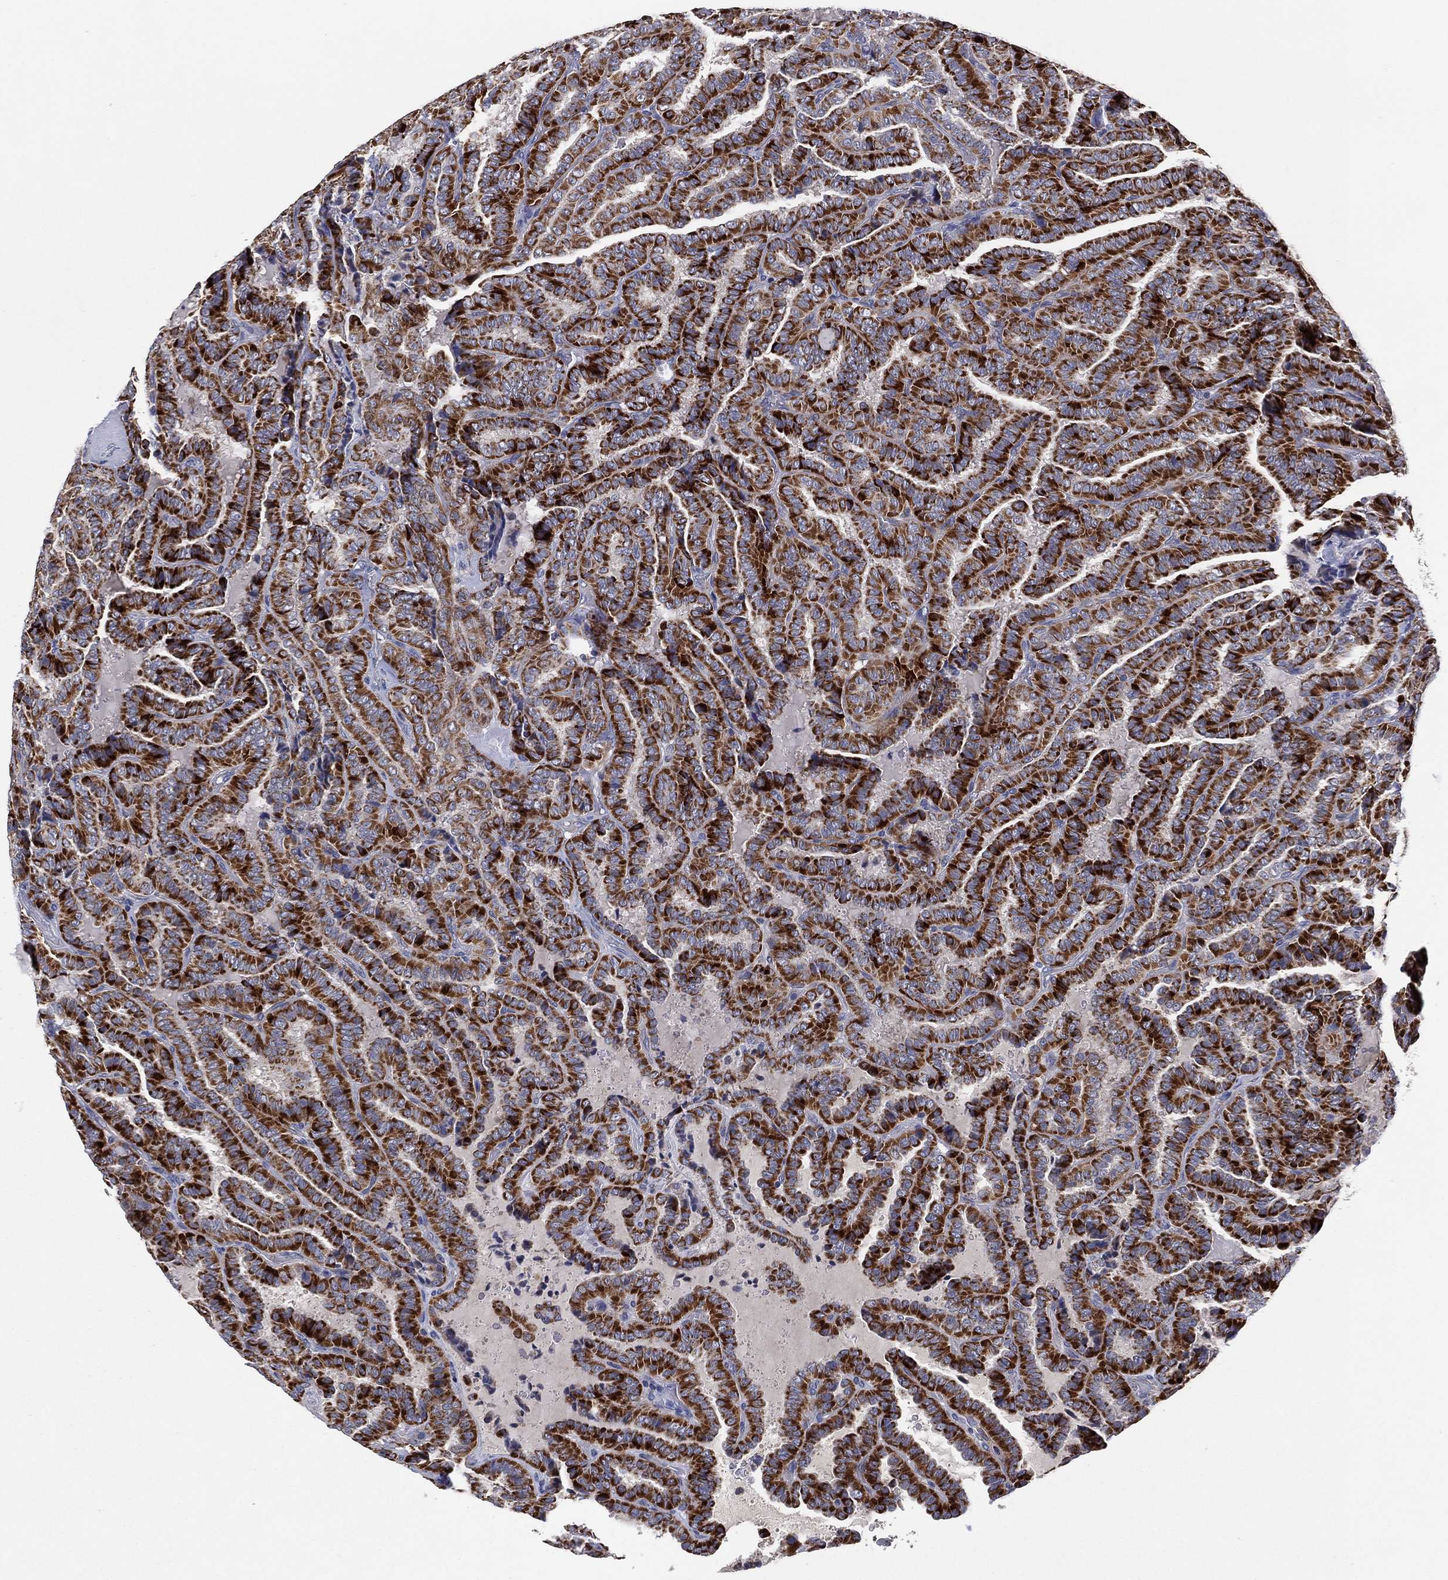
{"staining": {"intensity": "strong", "quantity": ">75%", "location": "cytoplasmic/membranous"}, "tissue": "thyroid cancer", "cell_type": "Tumor cells", "image_type": "cancer", "snomed": [{"axis": "morphology", "description": "Papillary adenocarcinoma, NOS"}, {"axis": "topography", "description": "Thyroid gland"}], "caption": "This histopathology image exhibits IHC staining of human thyroid cancer (papillary adenocarcinoma), with high strong cytoplasmic/membranous expression in about >75% of tumor cells.", "gene": "PPP2R5A", "patient": {"sex": "female", "age": 39}}